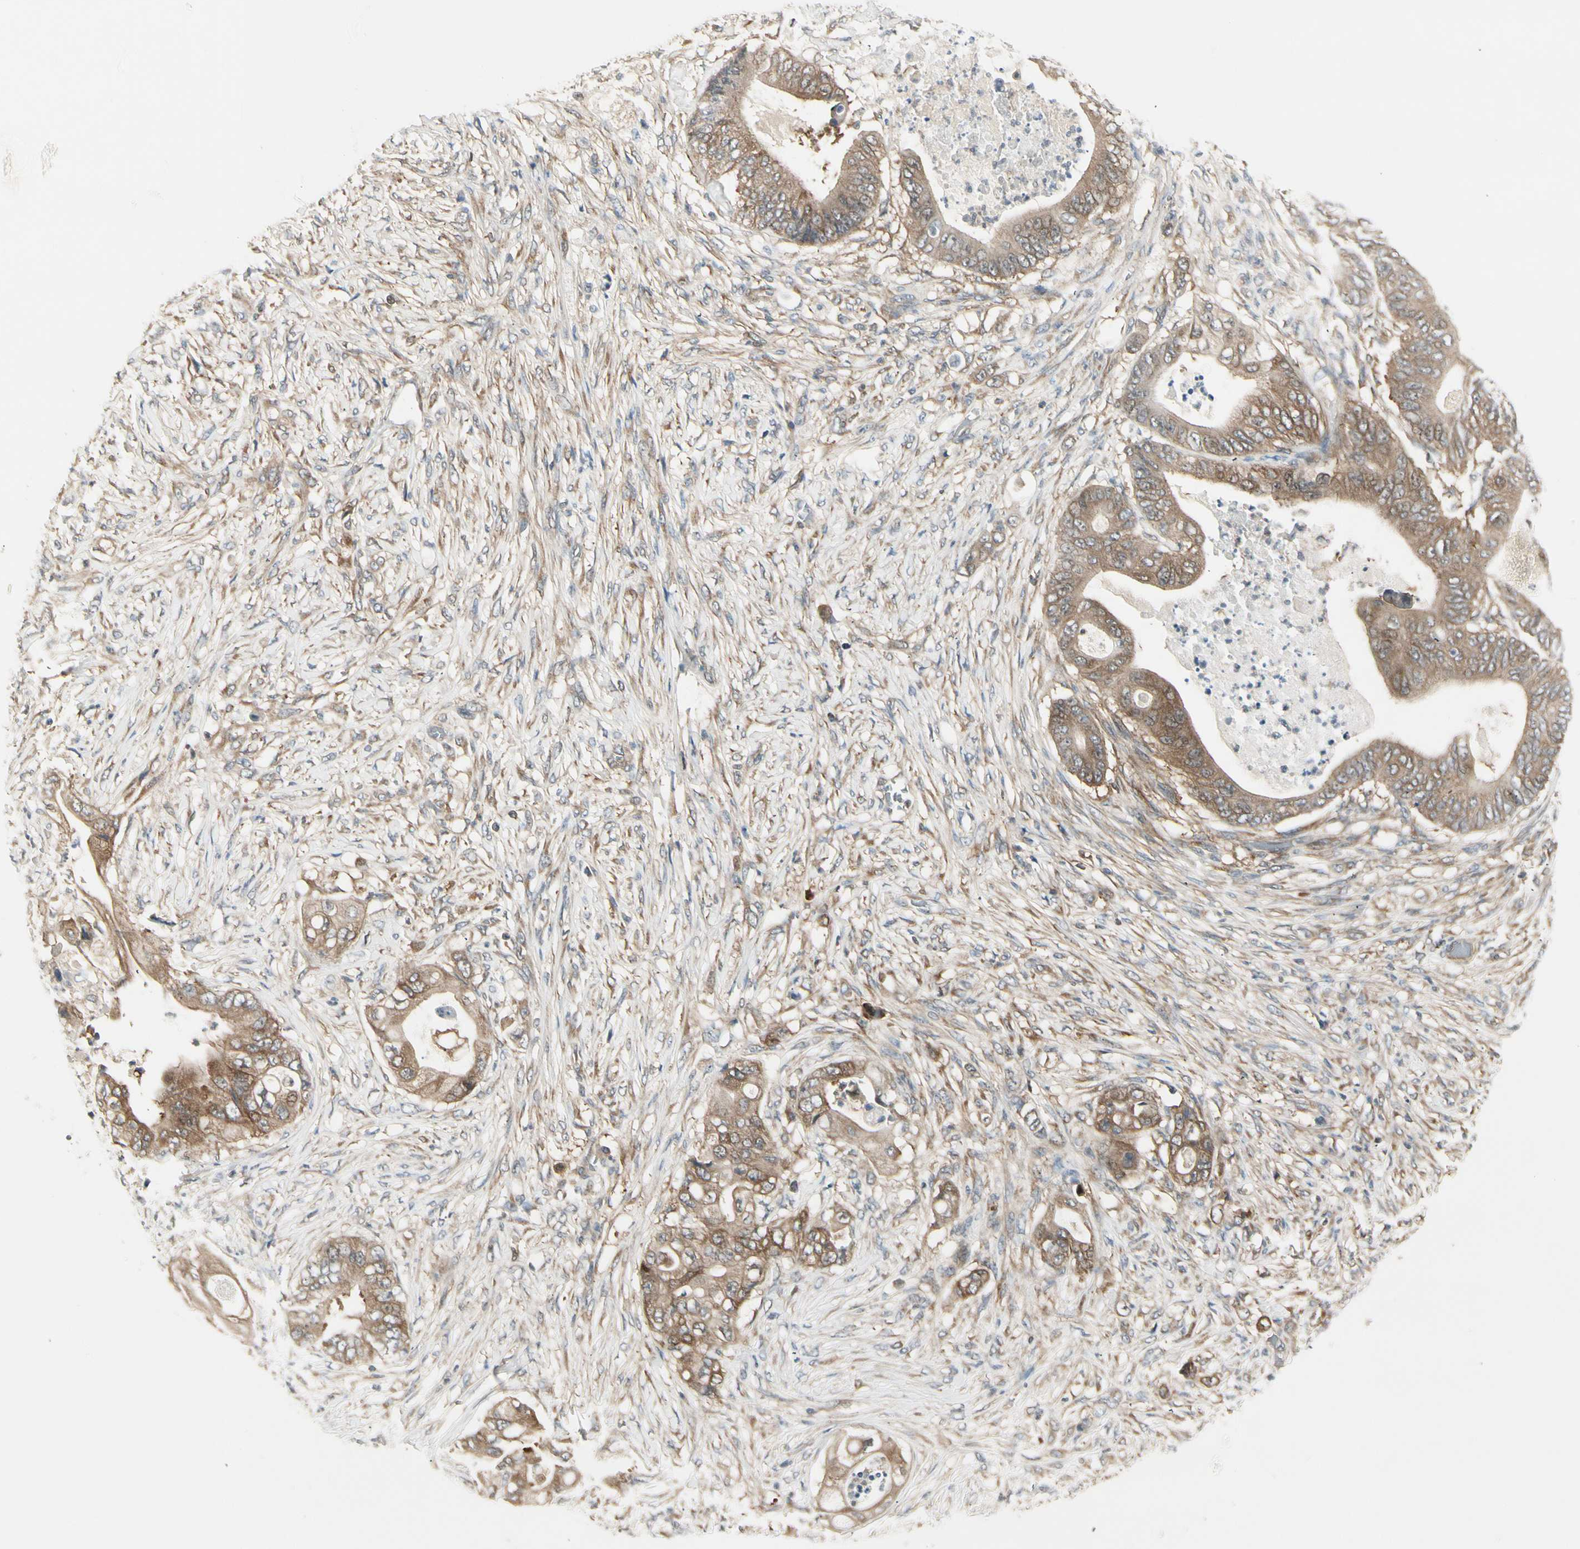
{"staining": {"intensity": "moderate", "quantity": ">75%", "location": "cytoplasmic/membranous"}, "tissue": "stomach cancer", "cell_type": "Tumor cells", "image_type": "cancer", "snomed": [{"axis": "morphology", "description": "Adenocarcinoma, NOS"}, {"axis": "topography", "description": "Stomach"}], "caption": "The photomicrograph shows immunohistochemical staining of stomach cancer (adenocarcinoma). There is moderate cytoplasmic/membranous positivity is present in approximately >75% of tumor cells.", "gene": "OXSR1", "patient": {"sex": "female", "age": 73}}